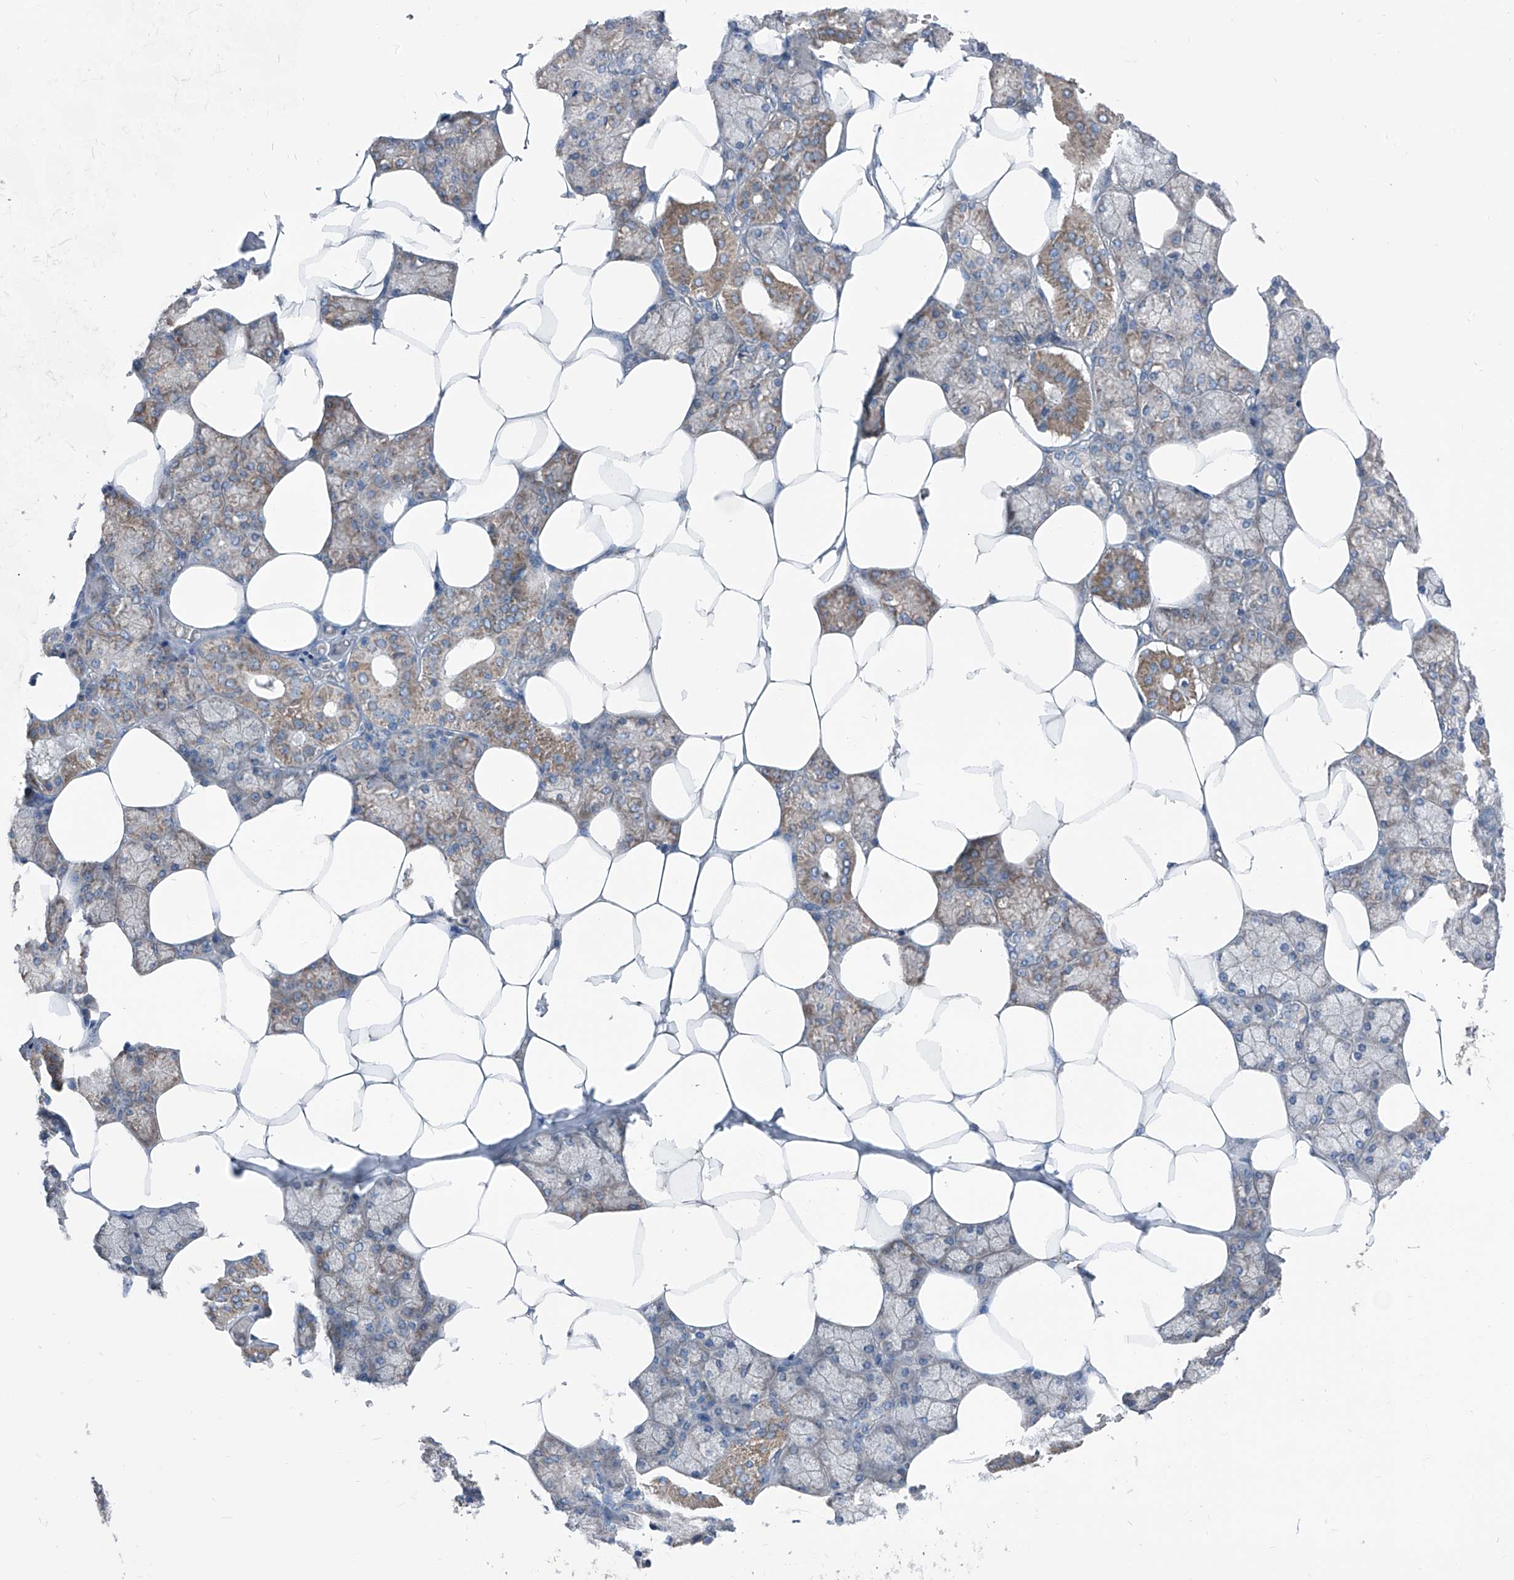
{"staining": {"intensity": "moderate", "quantity": "25%-75%", "location": "cytoplasmic/membranous"}, "tissue": "salivary gland", "cell_type": "Glandular cells", "image_type": "normal", "snomed": [{"axis": "morphology", "description": "Normal tissue, NOS"}, {"axis": "topography", "description": "Salivary gland"}], "caption": "Moderate cytoplasmic/membranous staining is appreciated in approximately 25%-75% of glandular cells in benign salivary gland. (DAB IHC, brown staining for protein, blue staining for nuclei).", "gene": "GPAT3", "patient": {"sex": "male", "age": 62}}